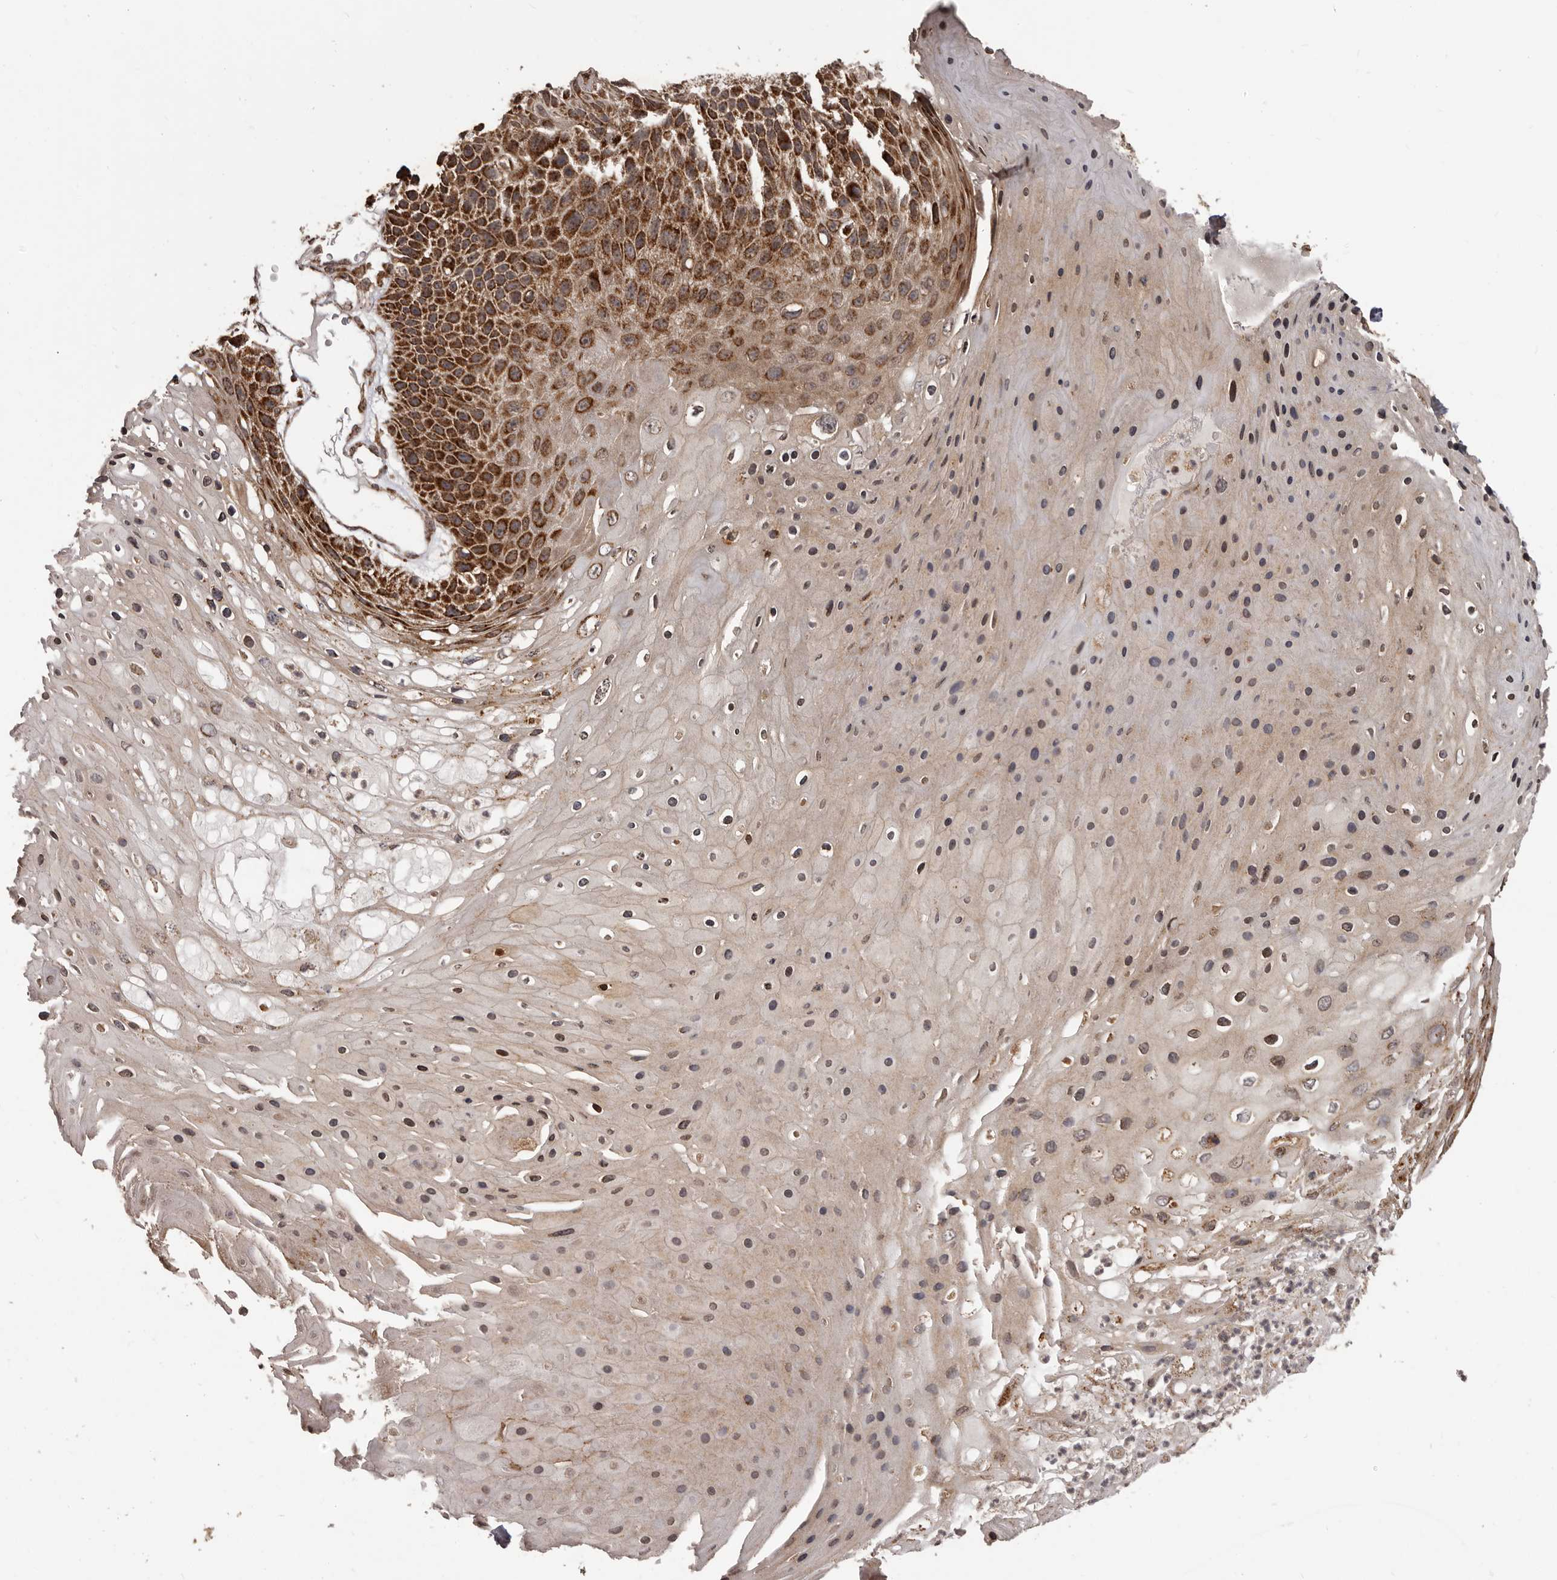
{"staining": {"intensity": "strong", "quantity": ">75%", "location": "cytoplasmic/membranous"}, "tissue": "skin cancer", "cell_type": "Tumor cells", "image_type": "cancer", "snomed": [{"axis": "morphology", "description": "Squamous cell carcinoma, NOS"}, {"axis": "topography", "description": "Skin"}], "caption": "Skin cancer (squamous cell carcinoma) tissue reveals strong cytoplasmic/membranous positivity in approximately >75% of tumor cells, visualized by immunohistochemistry.", "gene": "CHRM2", "patient": {"sex": "female", "age": 88}}